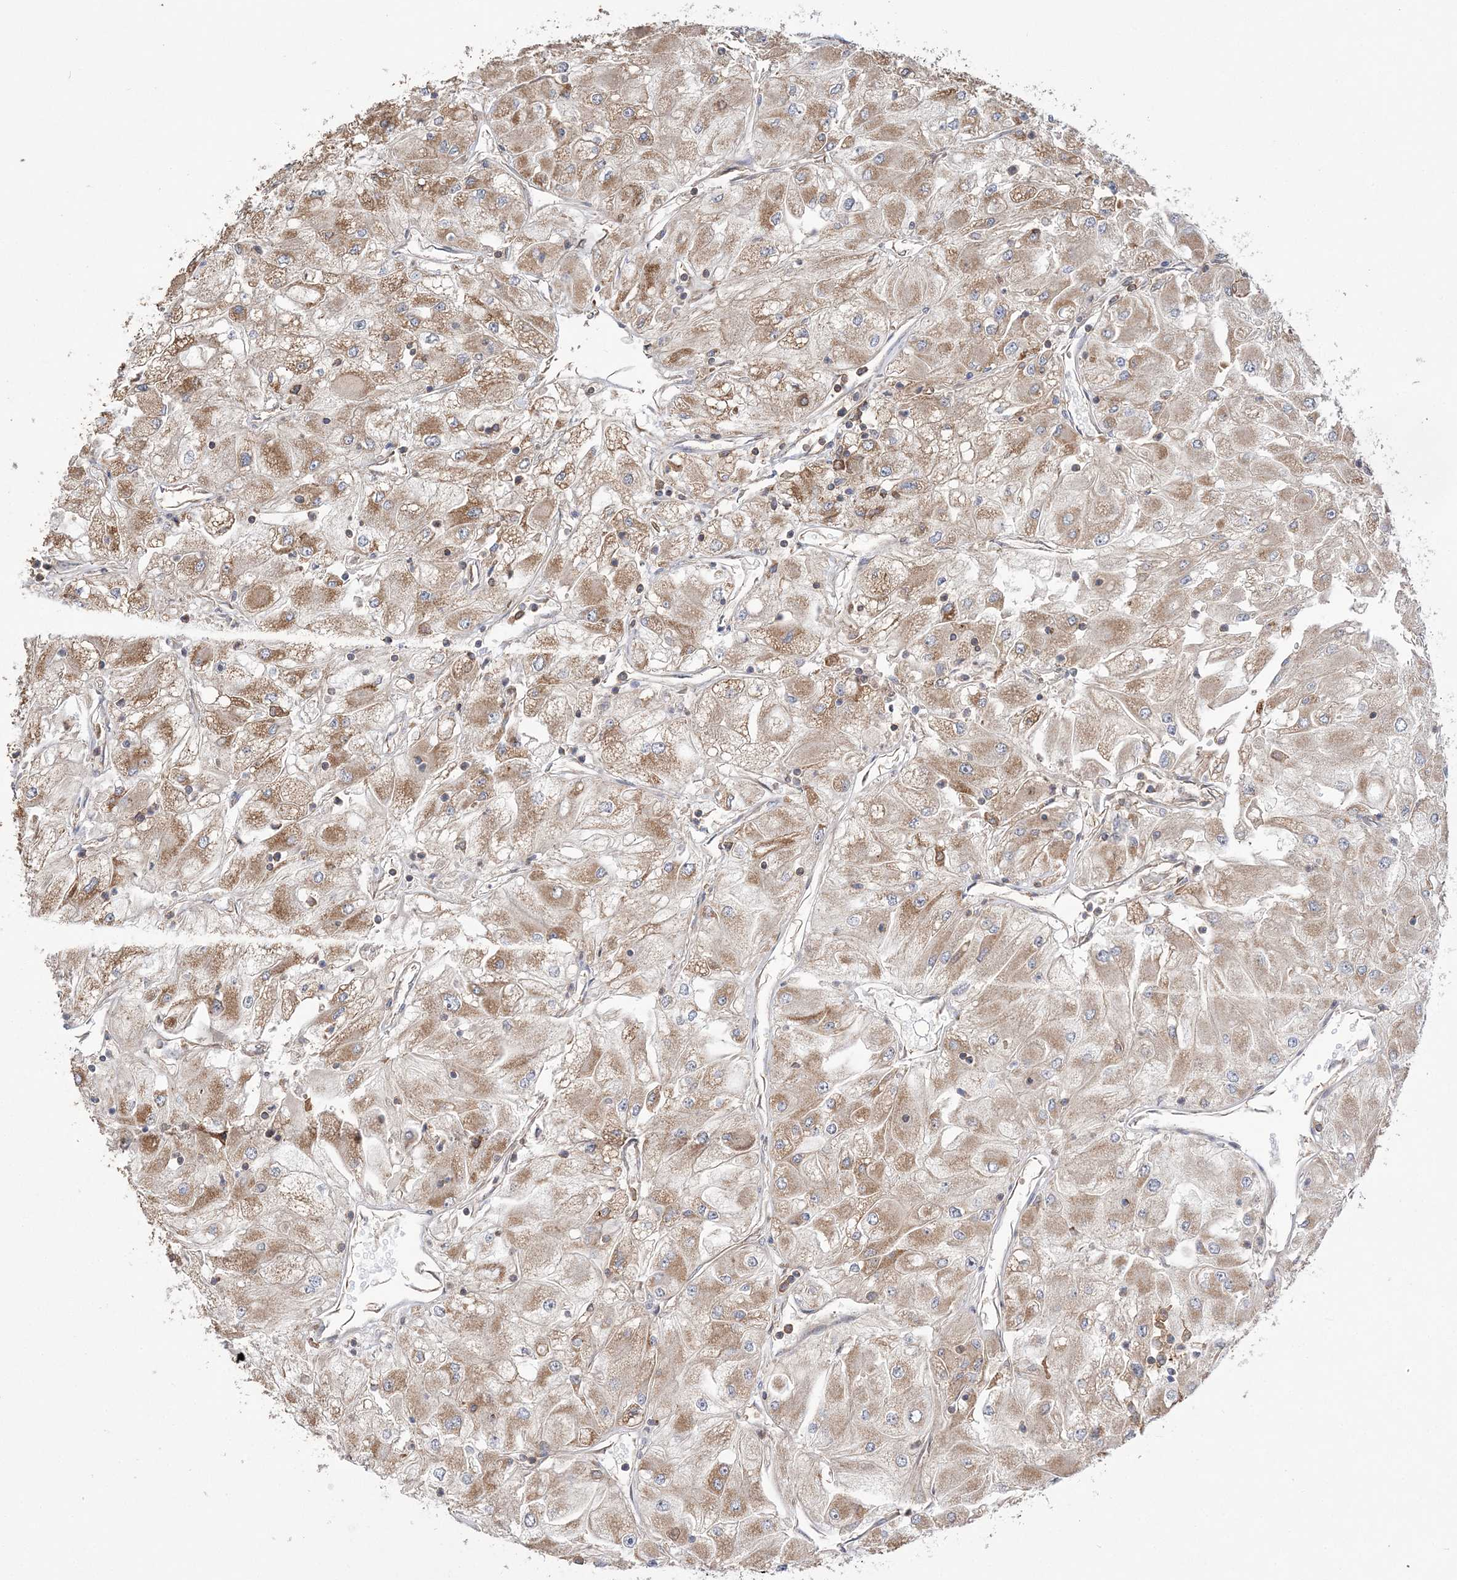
{"staining": {"intensity": "moderate", "quantity": "25%-75%", "location": "cytoplasmic/membranous"}, "tissue": "renal cancer", "cell_type": "Tumor cells", "image_type": "cancer", "snomed": [{"axis": "morphology", "description": "Adenocarcinoma, NOS"}, {"axis": "topography", "description": "Kidney"}], "caption": "Moderate cytoplasmic/membranous positivity is present in about 25%-75% of tumor cells in renal cancer. (DAB (3,3'-diaminobenzidine) IHC with brightfield microscopy, high magnification).", "gene": "TBC1D5", "patient": {"sex": "male", "age": 80}}